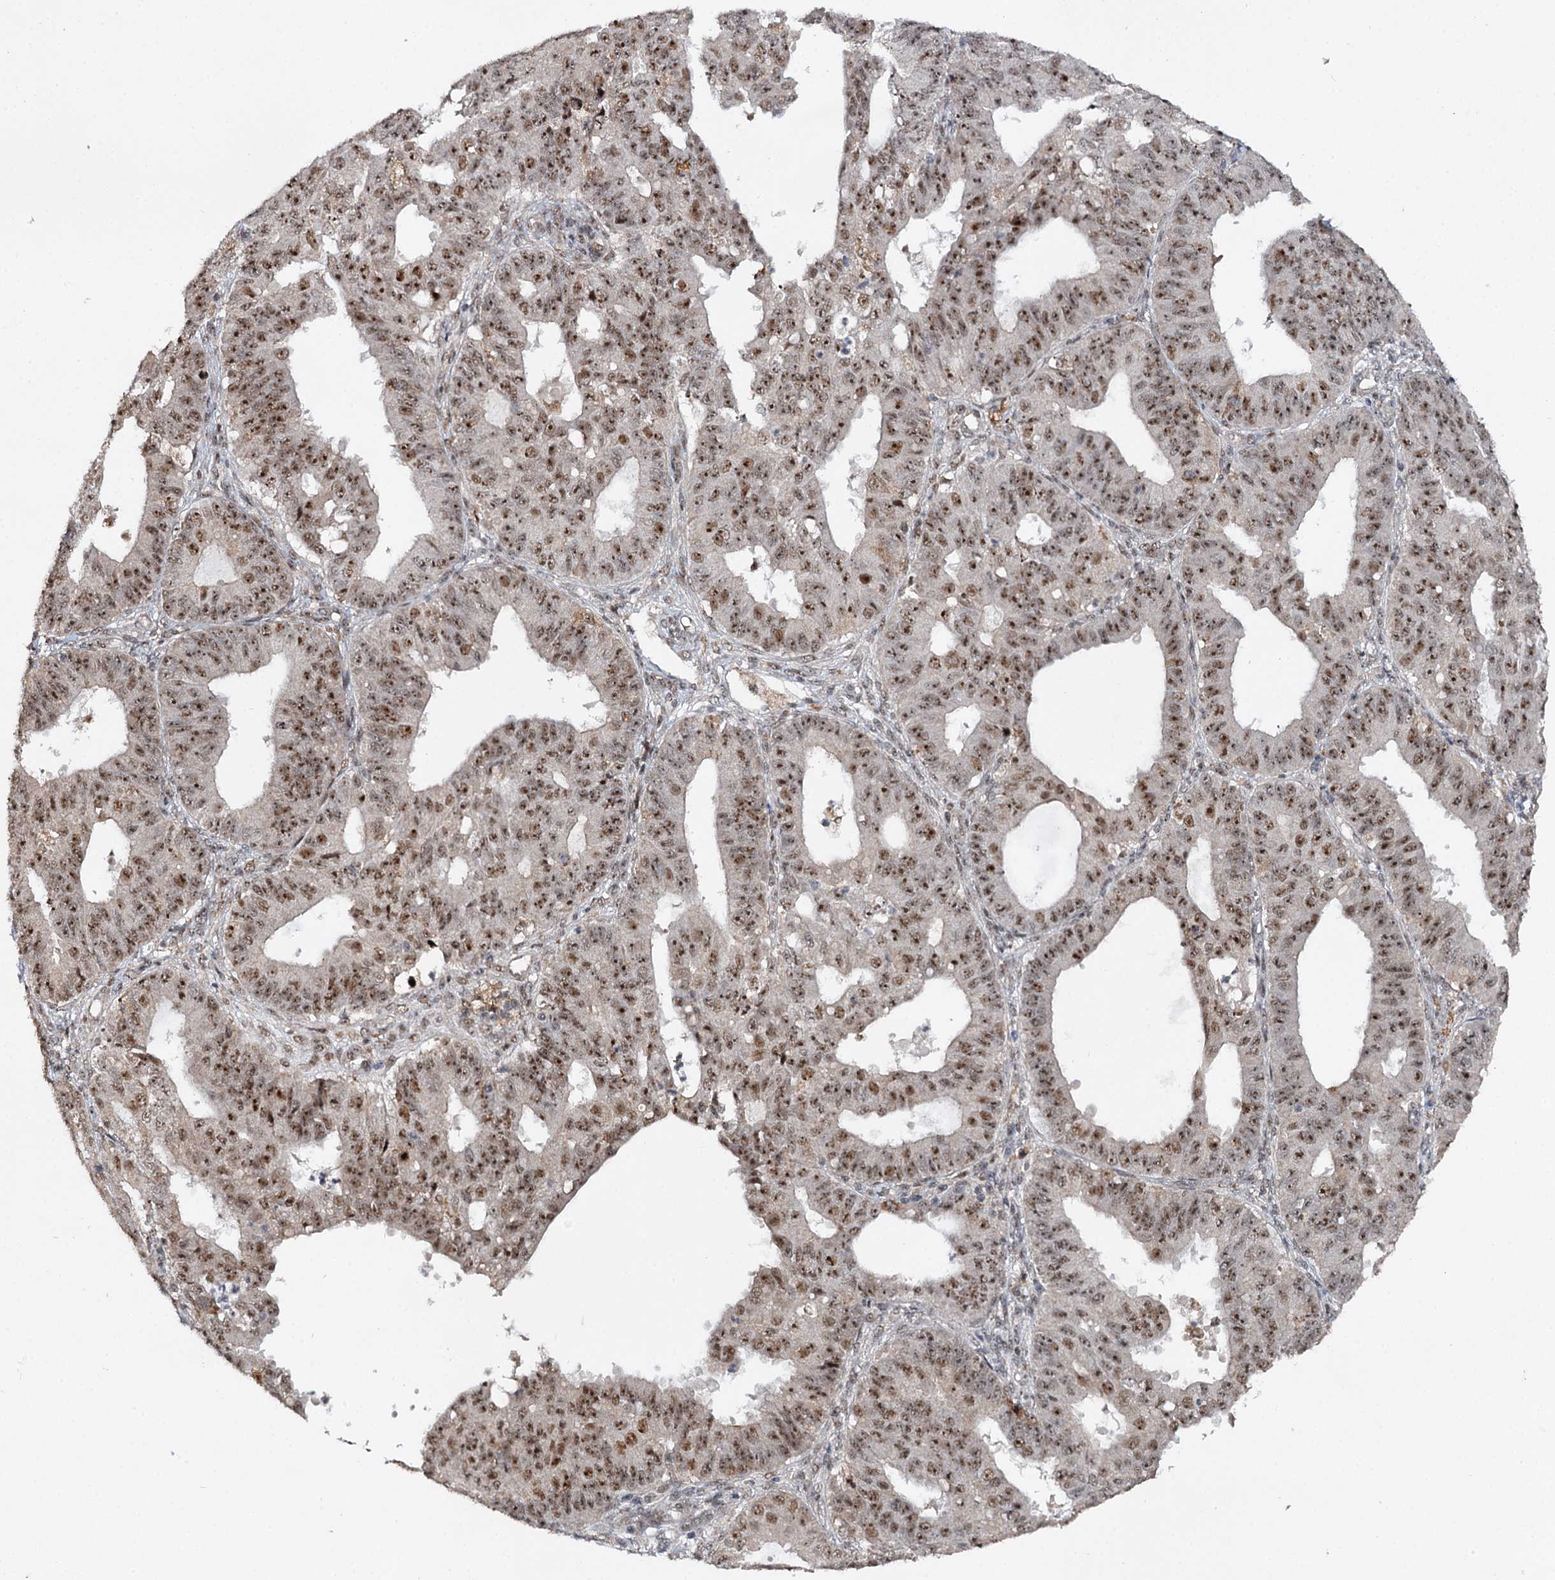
{"staining": {"intensity": "moderate", "quantity": ">75%", "location": "nuclear"}, "tissue": "ovarian cancer", "cell_type": "Tumor cells", "image_type": "cancer", "snomed": [{"axis": "morphology", "description": "Carcinoma, endometroid"}, {"axis": "topography", "description": "Appendix"}, {"axis": "topography", "description": "Ovary"}], "caption": "Immunohistochemistry (DAB (3,3'-diaminobenzidine)) staining of human ovarian cancer (endometroid carcinoma) shows moderate nuclear protein positivity in about >75% of tumor cells.", "gene": "BUD13", "patient": {"sex": "female", "age": 42}}